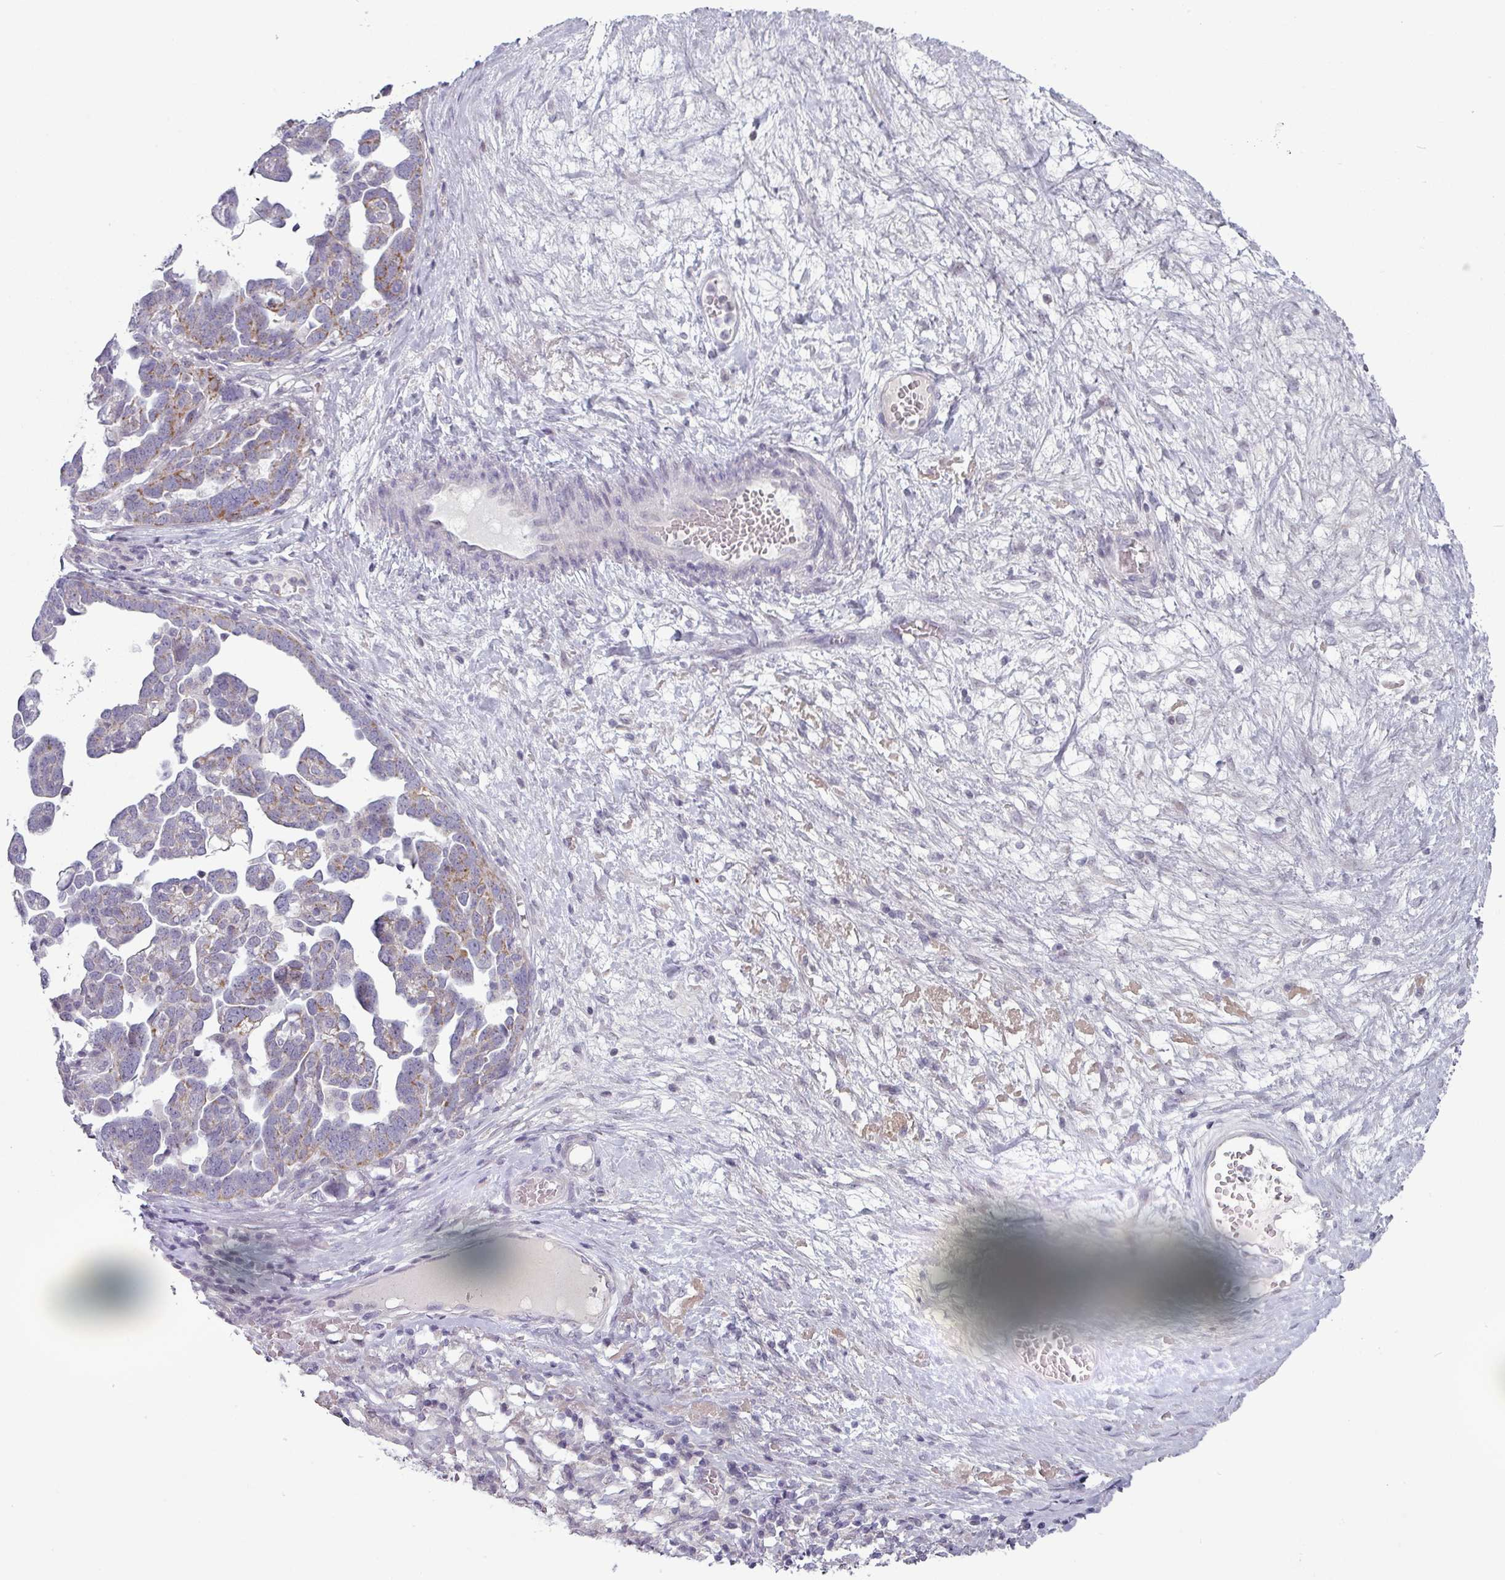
{"staining": {"intensity": "moderate", "quantity": "25%-75%", "location": "cytoplasmic/membranous"}, "tissue": "ovarian cancer", "cell_type": "Tumor cells", "image_type": "cancer", "snomed": [{"axis": "morphology", "description": "Cystadenocarcinoma, serous, NOS"}, {"axis": "topography", "description": "Ovary"}], "caption": "The histopathology image shows staining of serous cystadenocarcinoma (ovarian), revealing moderate cytoplasmic/membranous protein staining (brown color) within tumor cells.", "gene": "ZNF615", "patient": {"sex": "female", "age": 54}}